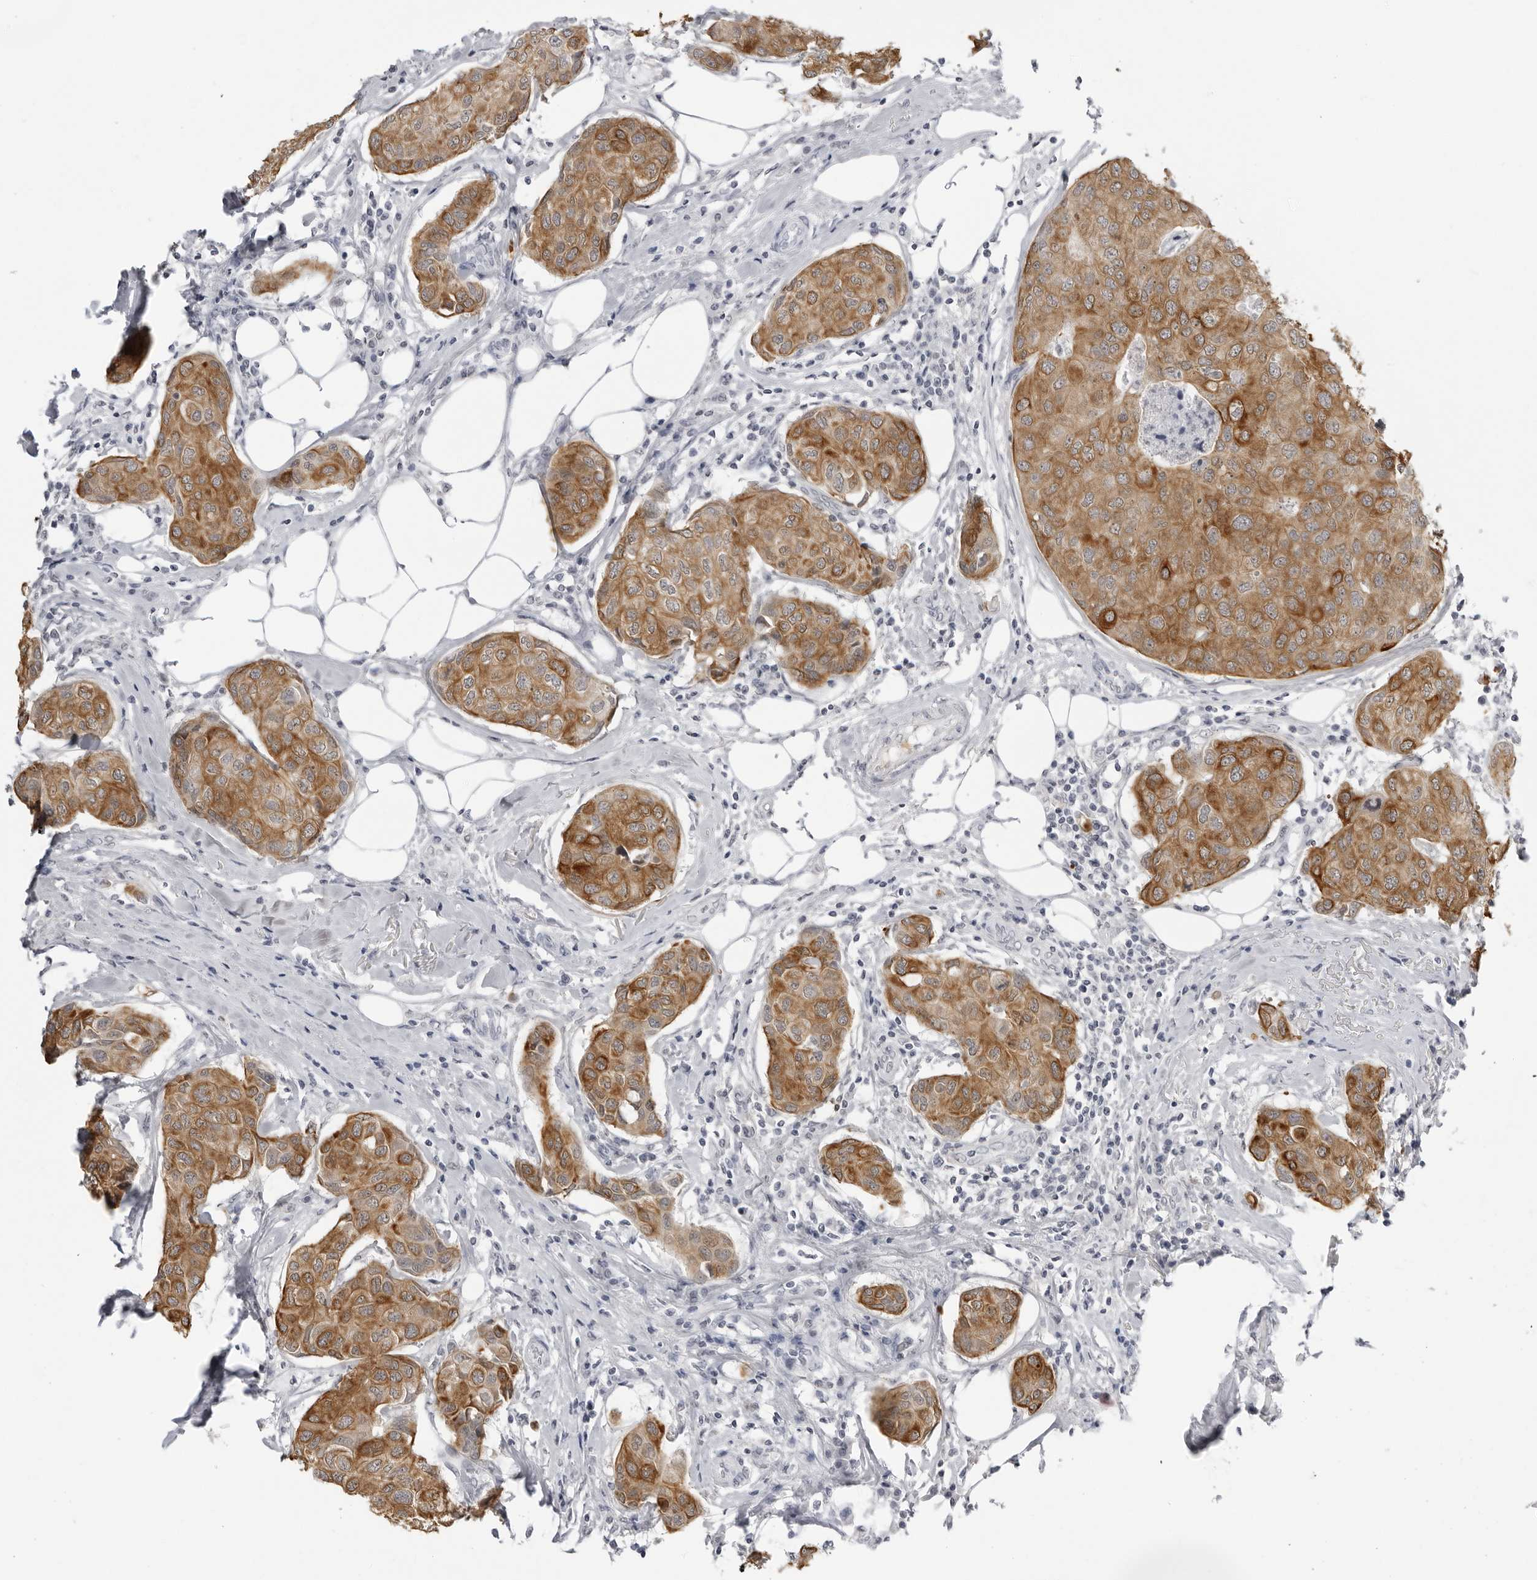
{"staining": {"intensity": "moderate", "quantity": ">75%", "location": "cytoplasmic/membranous"}, "tissue": "breast cancer", "cell_type": "Tumor cells", "image_type": "cancer", "snomed": [{"axis": "morphology", "description": "Duct carcinoma"}, {"axis": "topography", "description": "Breast"}], "caption": "This is an image of IHC staining of breast cancer (infiltrating ductal carcinoma), which shows moderate positivity in the cytoplasmic/membranous of tumor cells.", "gene": "SERPINF2", "patient": {"sex": "female", "age": 80}}